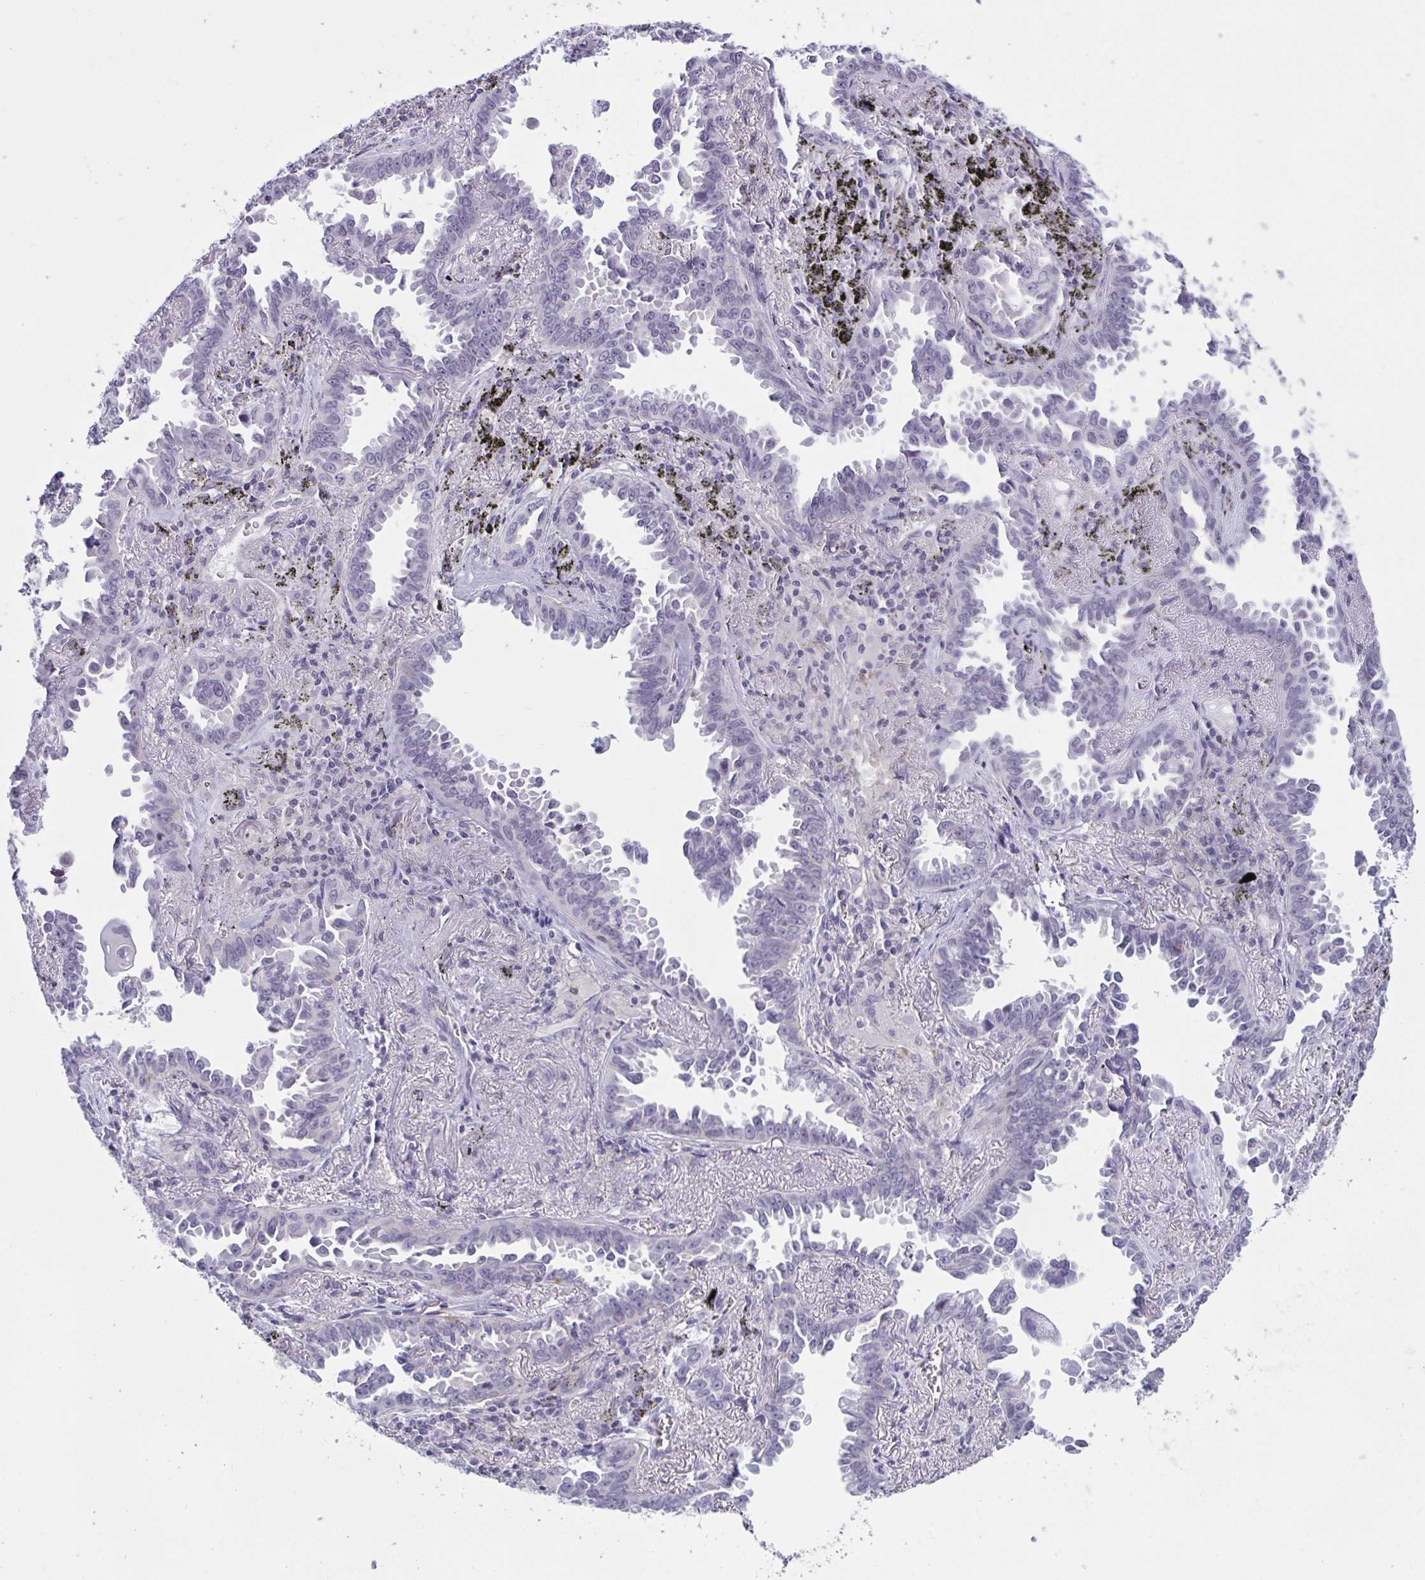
{"staining": {"intensity": "negative", "quantity": "none", "location": "none"}, "tissue": "lung cancer", "cell_type": "Tumor cells", "image_type": "cancer", "snomed": [{"axis": "morphology", "description": "Adenocarcinoma, NOS"}, {"axis": "topography", "description": "Lung"}], "caption": "Lung adenocarcinoma stained for a protein using immunohistochemistry shows no expression tumor cells.", "gene": "TBC1D4", "patient": {"sex": "male", "age": 68}}